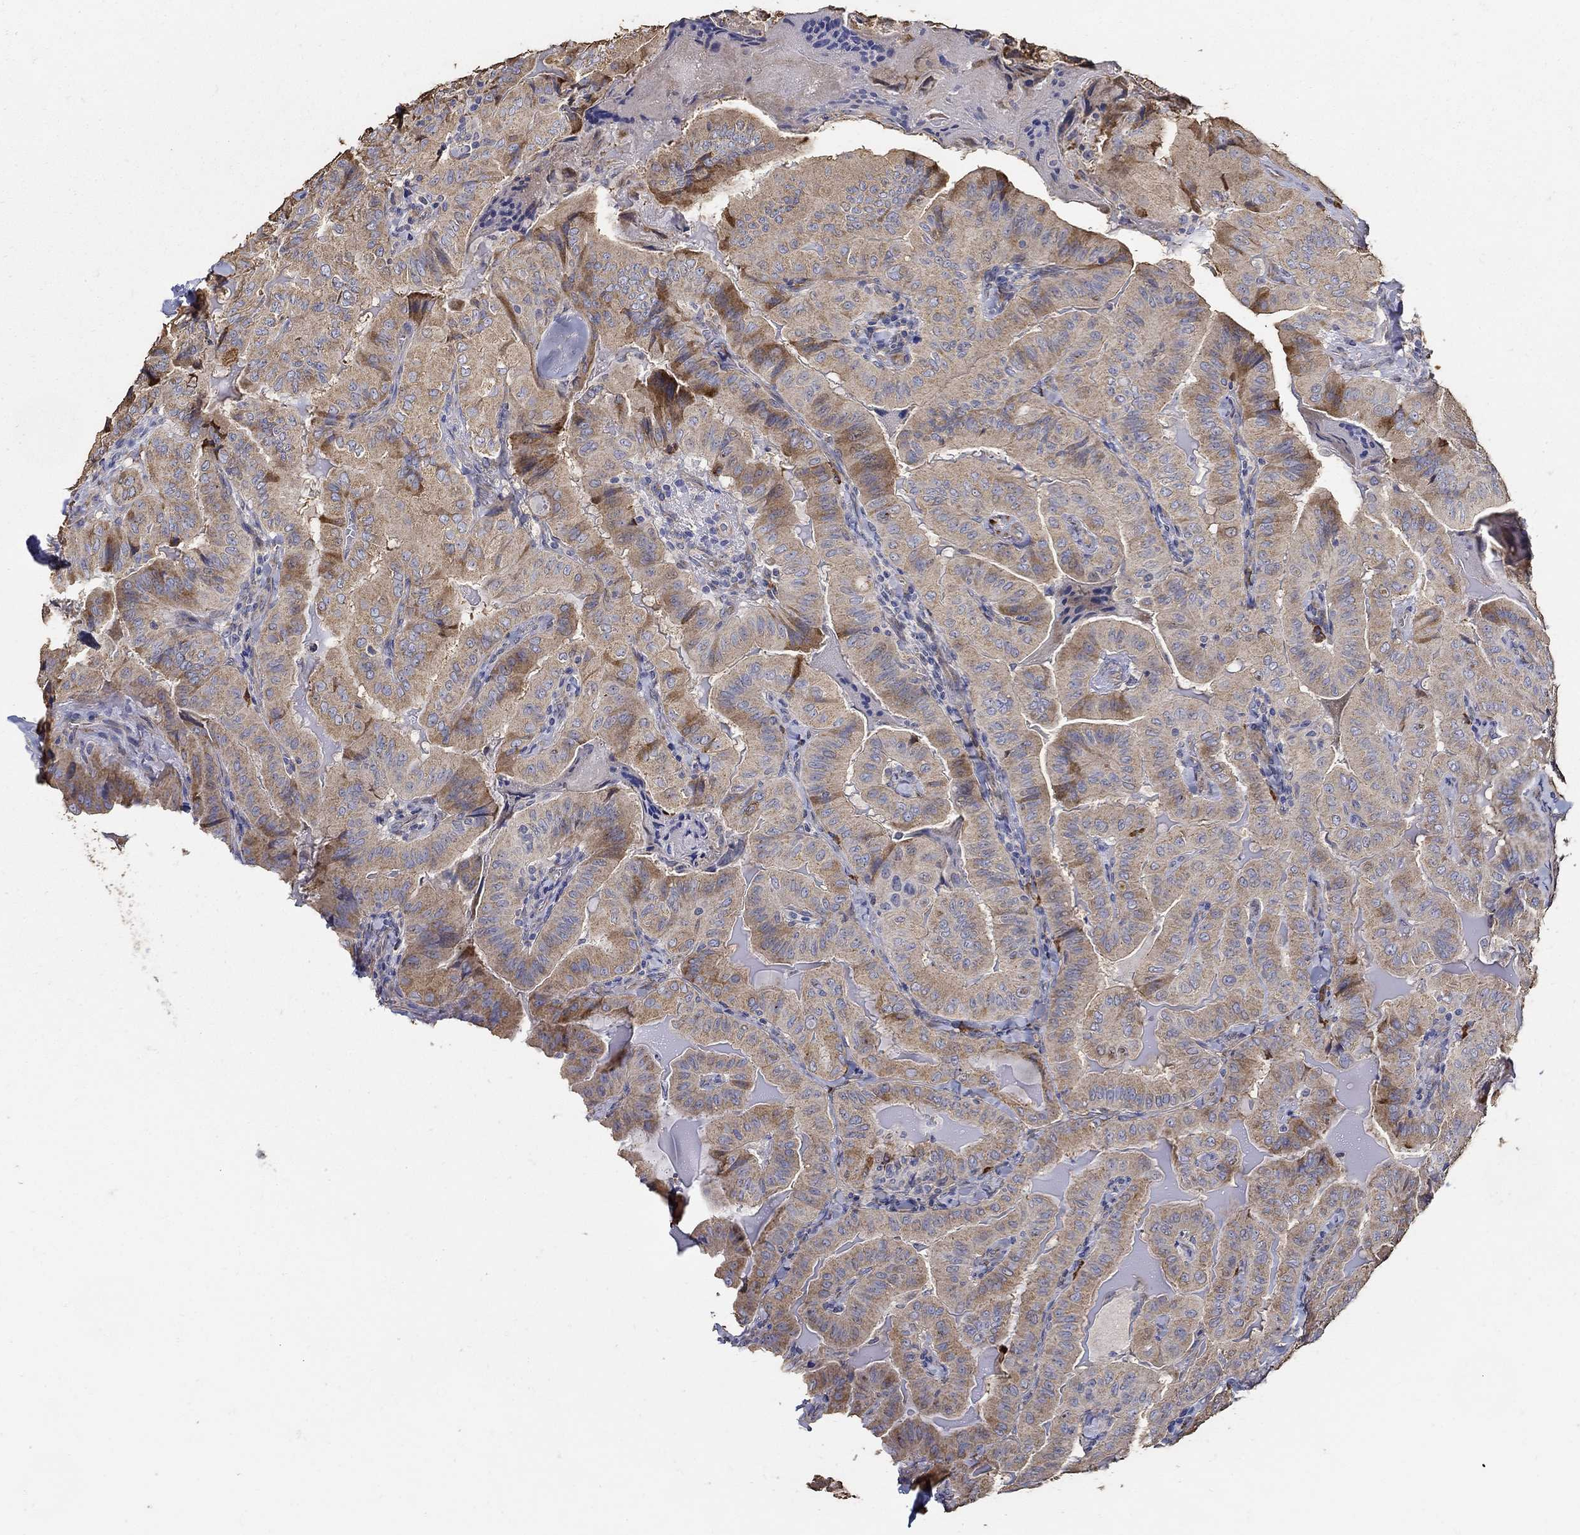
{"staining": {"intensity": "moderate", "quantity": "25%-75%", "location": "cytoplasmic/membranous"}, "tissue": "thyroid cancer", "cell_type": "Tumor cells", "image_type": "cancer", "snomed": [{"axis": "morphology", "description": "Papillary adenocarcinoma, NOS"}, {"axis": "topography", "description": "Thyroid gland"}], "caption": "Approximately 25%-75% of tumor cells in thyroid cancer (papillary adenocarcinoma) show moderate cytoplasmic/membranous protein positivity as visualized by brown immunohistochemical staining.", "gene": "EMILIN3", "patient": {"sex": "female", "age": 68}}